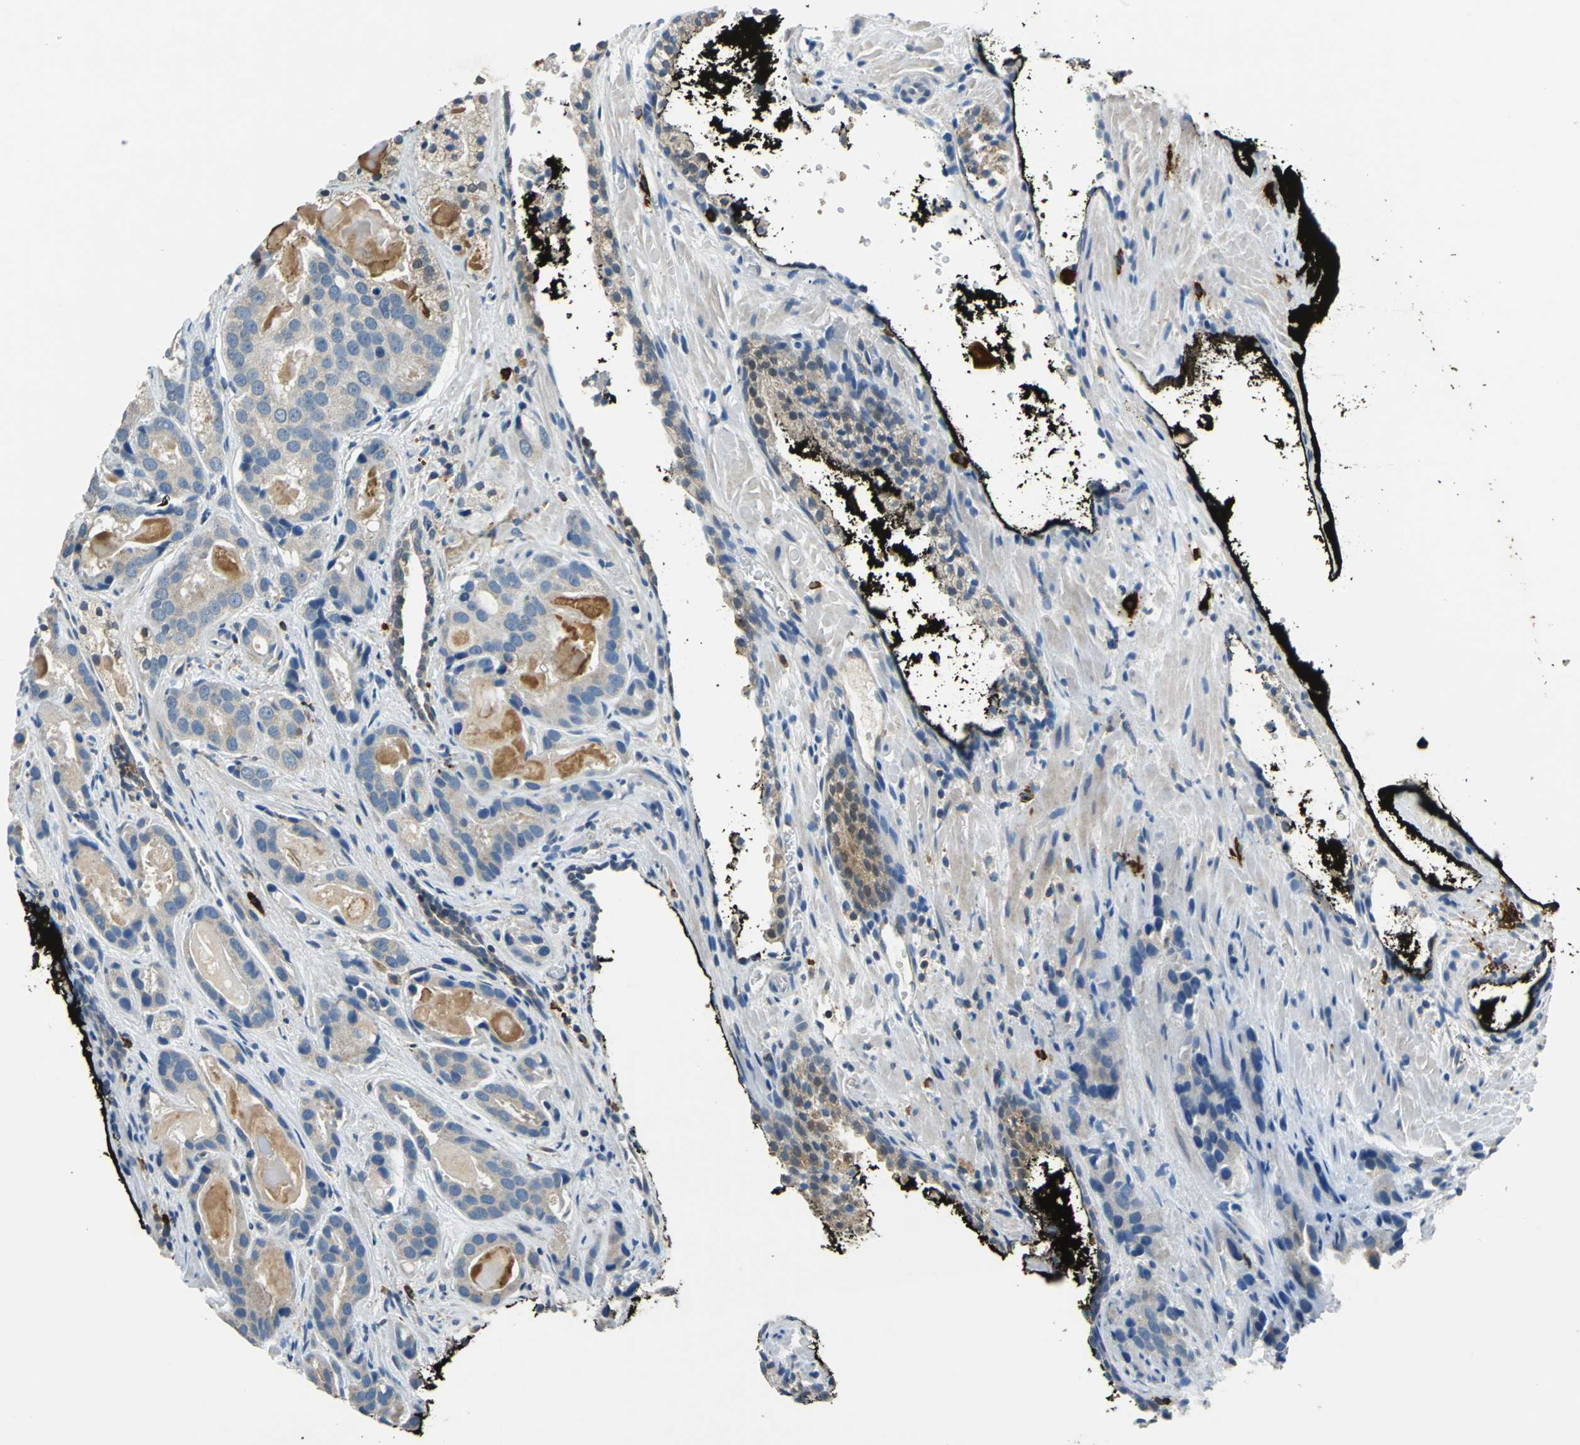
{"staining": {"intensity": "weak", "quantity": ">75%", "location": "cytoplasmic/membranous"}, "tissue": "prostate cancer", "cell_type": "Tumor cells", "image_type": "cancer", "snomed": [{"axis": "morphology", "description": "Adenocarcinoma, High grade"}, {"axis": "topography", "description": "Prostate"}], "caption": "Brown immunohistochemical staining in prostate cancer shows weak cytoplasmic/membranous positivity in approximately >75% of tumor cells. Using DAB (3,3'-diaminobenzidine) (brown) and hematoxylin (blue) stains, captured at high magnification using brightfield microscopy.", "gene": "CPA3", "patient": {"sex": "male", "age": 58}}